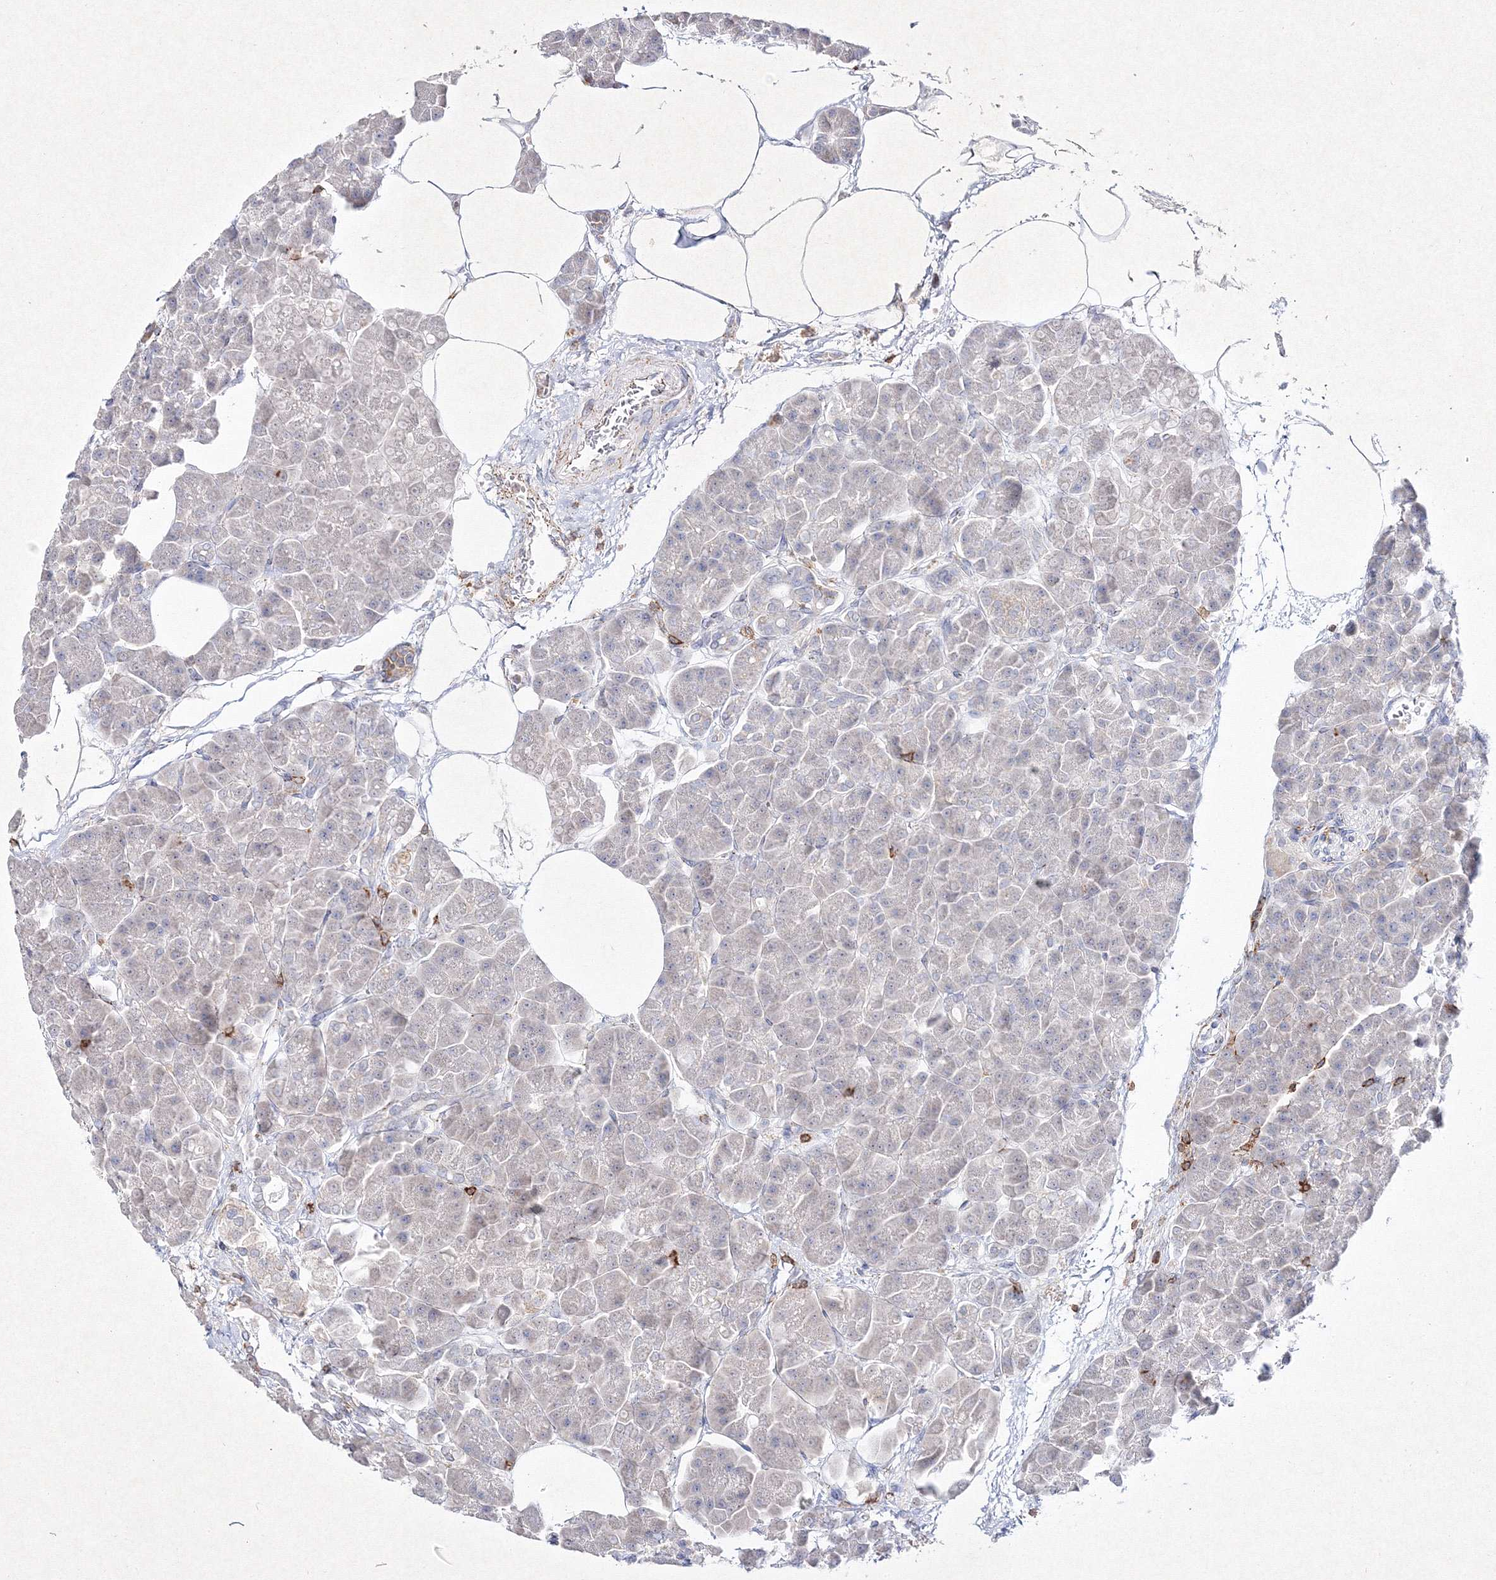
{"staining": {"intensity": "negative", "quantity": "none", "location": "none"}, "tissue": "pancreas", "cell_type": "Exocrine glandular cells", "image_type": "normal", "snomed": [{"axis": "morphology", "description": "Normal tissue, NOS"}, {"axis": "topography", "description": "Pancreas"}], "caption": "Pancreas was stained to show a protein in brown. There is no significant staining in exocrine glandular cells. (Stains: DAB immunohistochemistry with hematoxylin counter stain, Microscopy: brightfield microscopy at high magnification).", "gene": "HCST", "patient": {"sex": "female", "age": 70}}